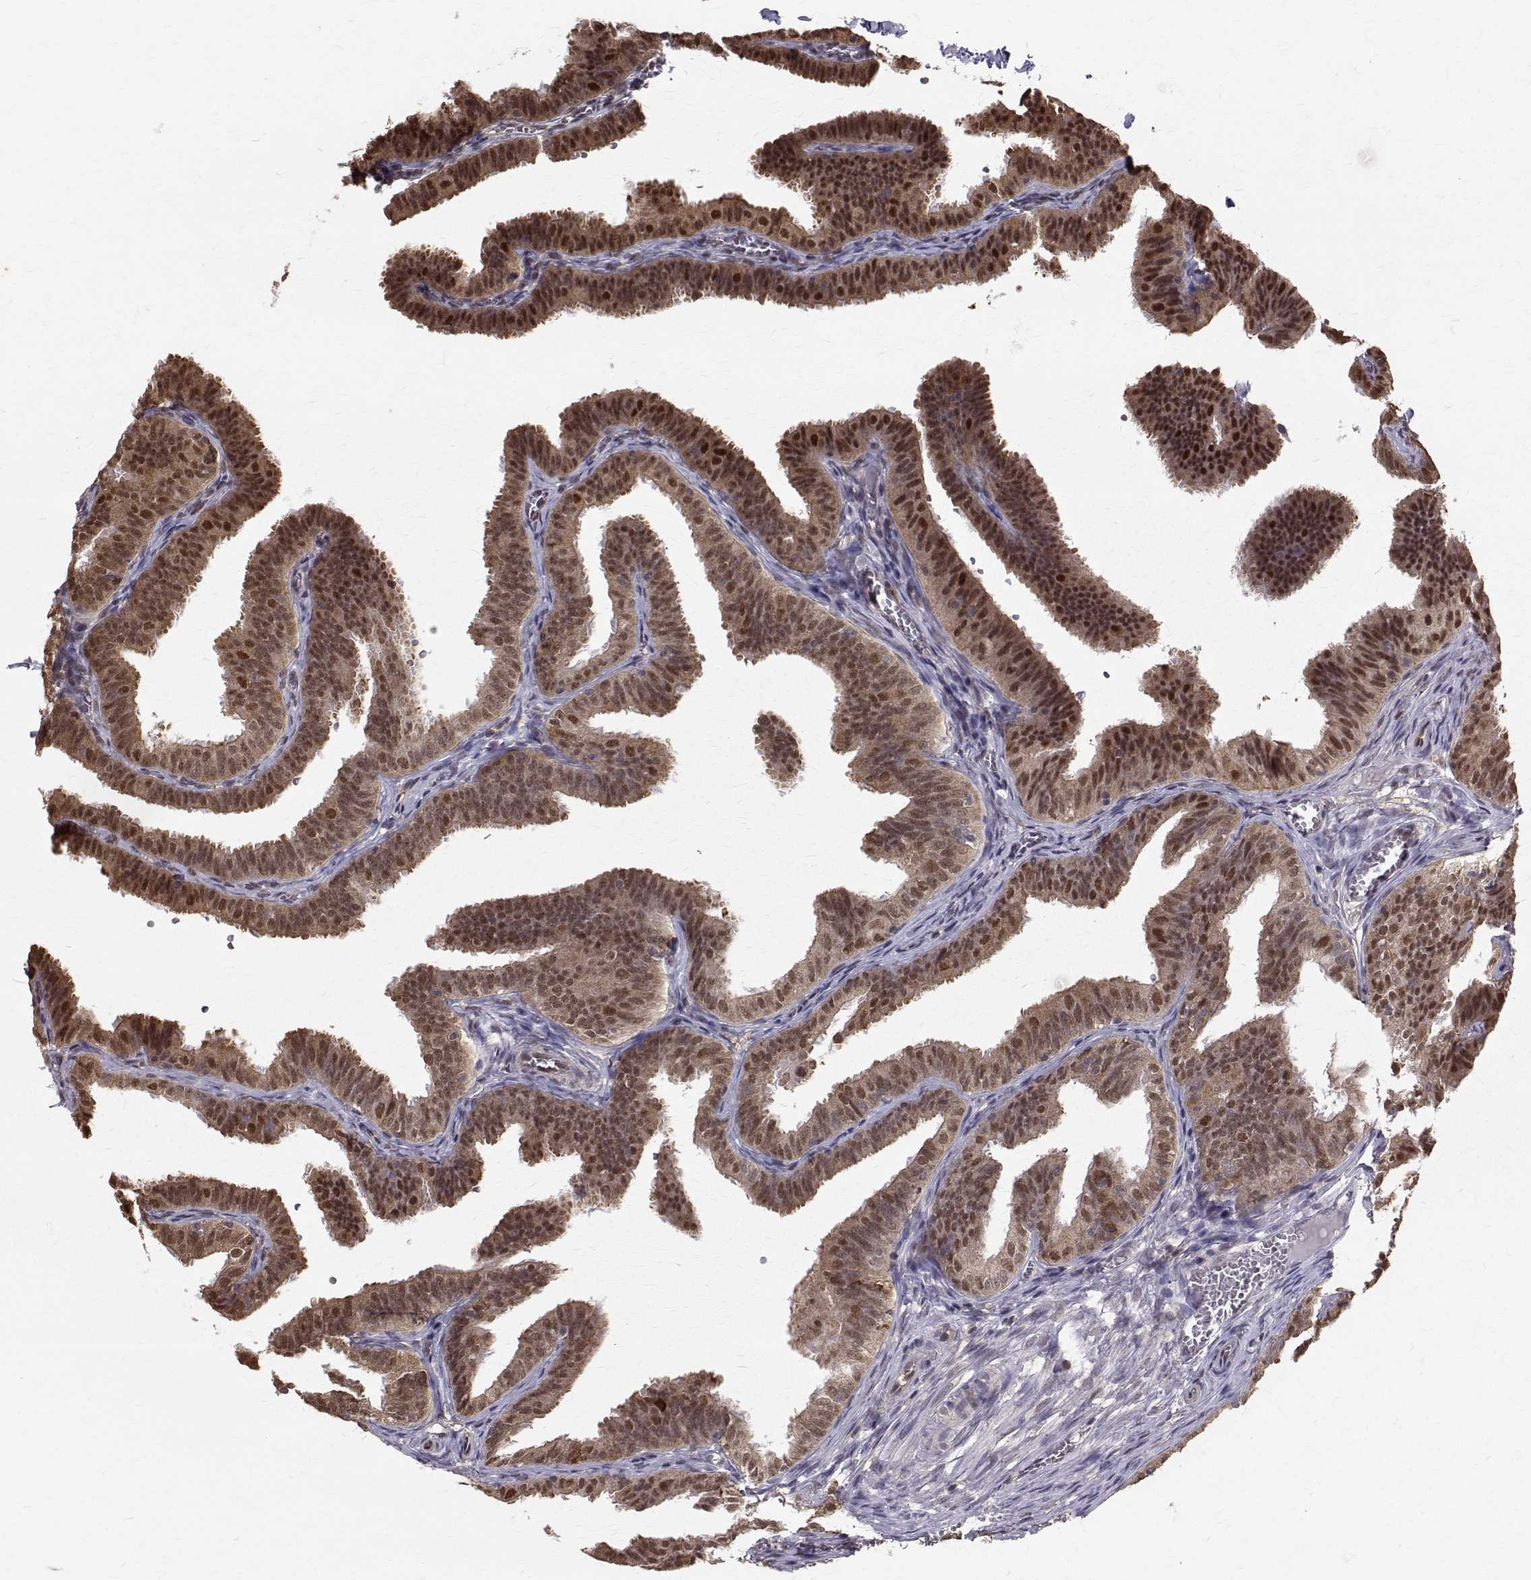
{"staining": {"intensity": "moderate", "quantity": ">75%", "location": "cytoplasmic/membranous,nuclear"}, "tissue": "fallopian tube", "cell_type": "Glandular cells", "image_type": "normal", "snomed": [{"axis": "morphology", "description": "Normal tissue, NOS"}, {"axis": "topography", "description": "Fallopian tube"}], "caption": "Brown immunohistochemical staining in normal fallopian tube shows moderate cytoplasmic/membranous,nuclear positivity in approximately >75% of glandular cells. (Stains: DAB in brown, nuclei in blue, Microscopy: brightfield microscopy at high magnification).", "gene": "NIF3L1", "patient": {"sex": "female", "age": 25}}